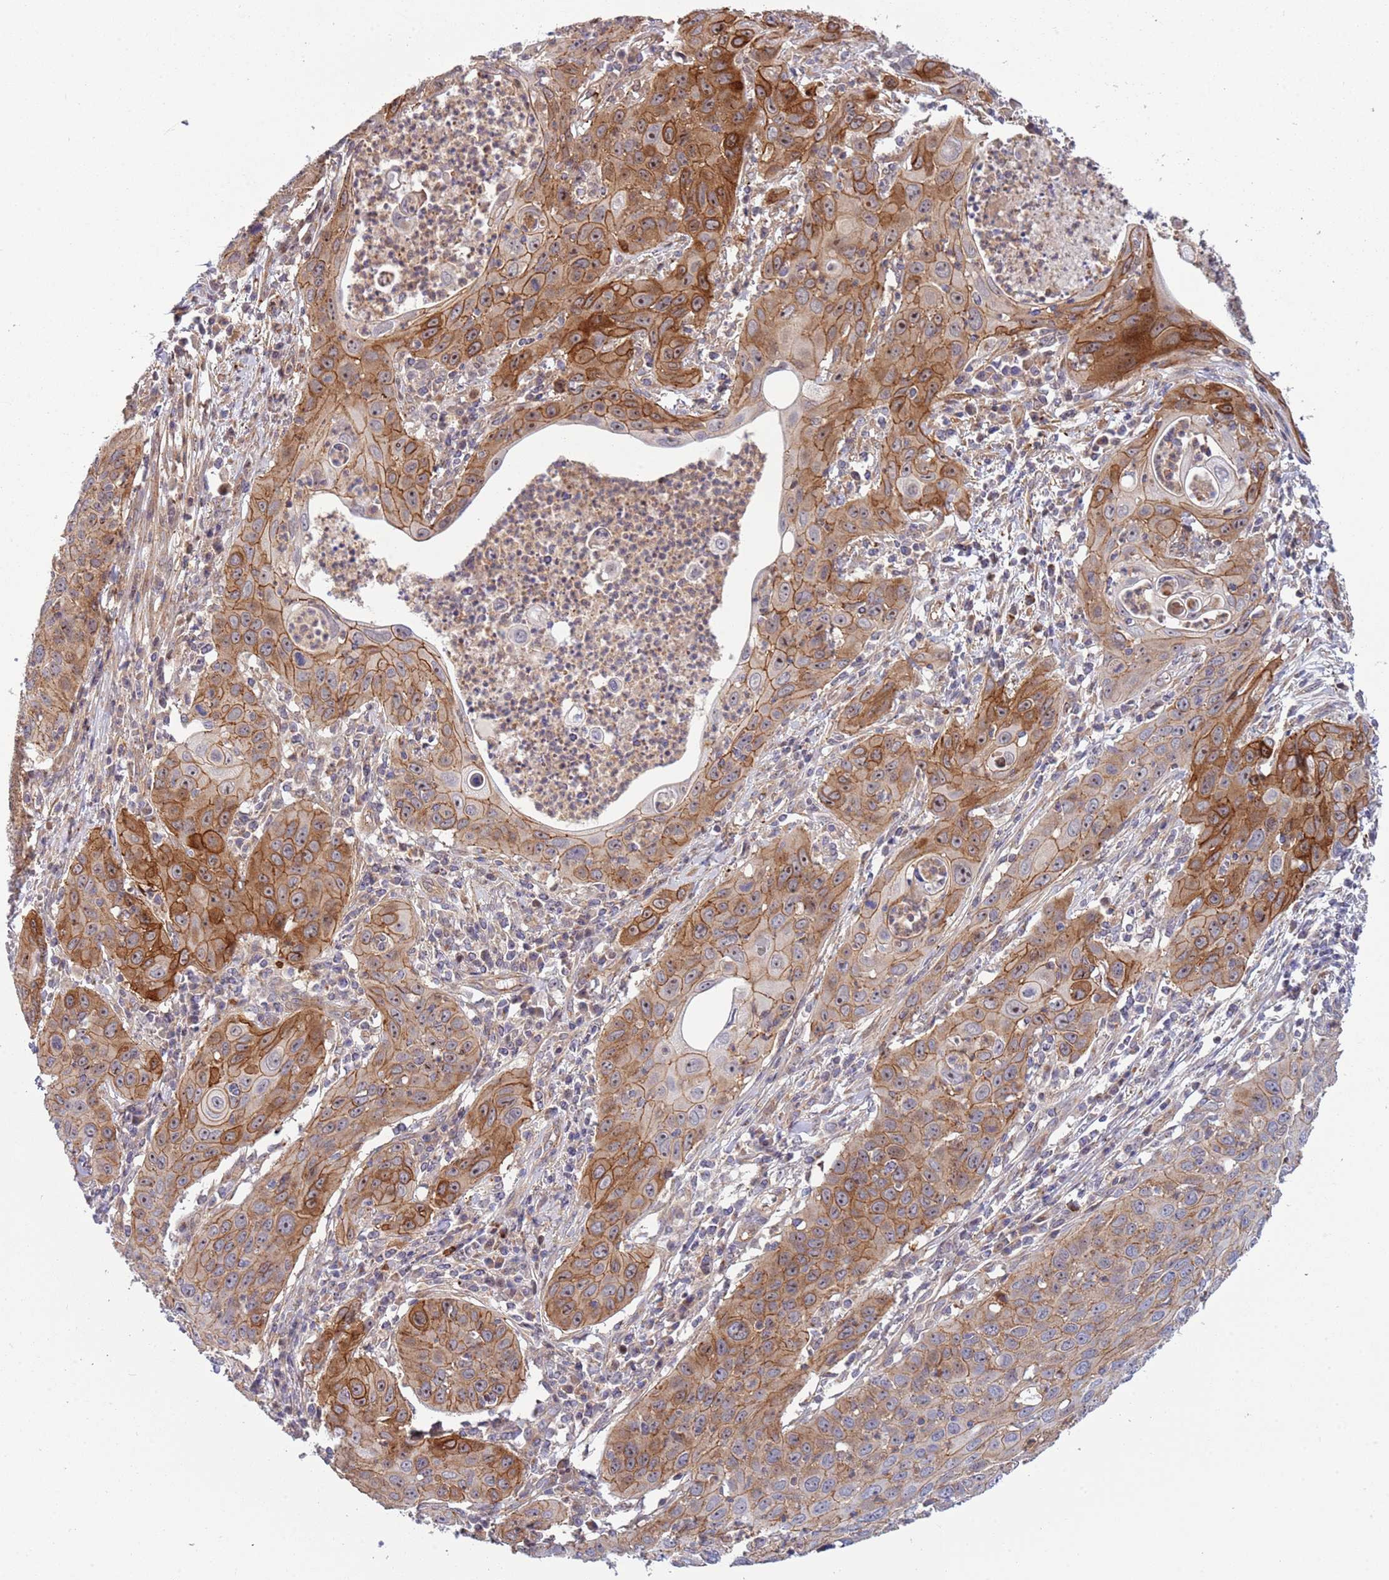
{"staining": {"intensity": "strong", "quantity": ">75%", "location": "cytoplasmic/membranous"}, "tissue": "cervical cancer", "cell_type": "Tumor cells", "image_type": "cancer", "snomed": [{"axis": "morphology", "description": "Squamous cell carcinoma, NOS"}, {"axis": "topography", "description": "Cervix"}], "caption": "Cervical cancer stained with immunohistochemistry (IHC) demonstrates strong cytoplasmic/membranous staining in approximately >75% of tumor cells. (DAB (3,3'-diaminobenzidine) IHC, brown staining for protein, blue staining for nuclei).", "gene": "ITGB6", "patient": {"sex": "female", "age": 36}}